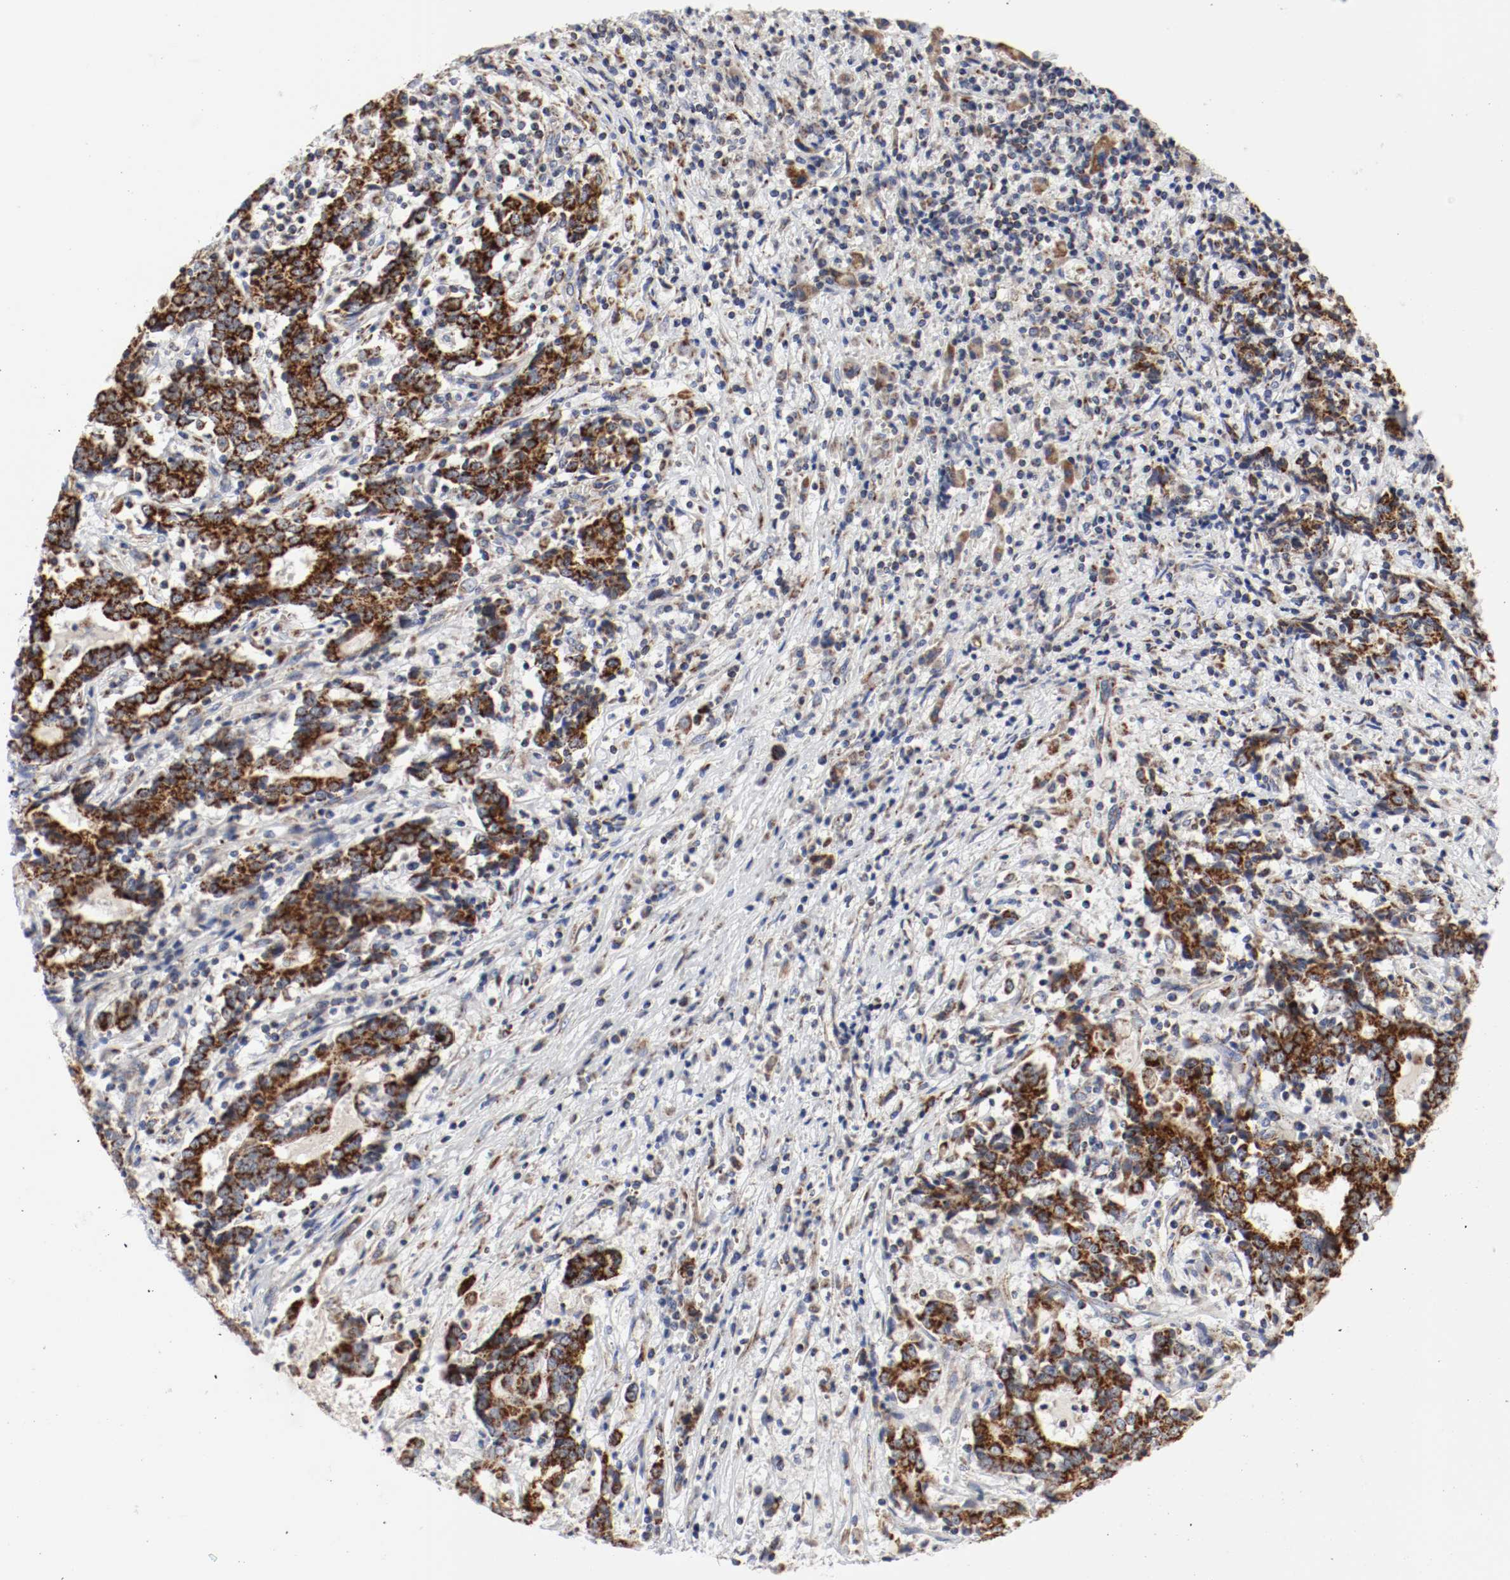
{"staining": {"intensity": "strong", "quantity": ">75%", "location": "cytoplasmic/membranous"}, "tissue": "liver cancer", "cell_type": "Tumor cells", "image_type": "cancer", "snomed": [{"axis": "morphology", "description": "Cholangiocarcinoma"}, {"axis": "topography", "description": "Liver"}], "caption": "Immunohistochemical staining of cholangiocarcinoma (liver) exhibits strong cytoplasmic/membranous protein positivity in about >75% of tumor cells.", "gene": "AFG3L2", "patient": {"sex": "male", "age": 57}}